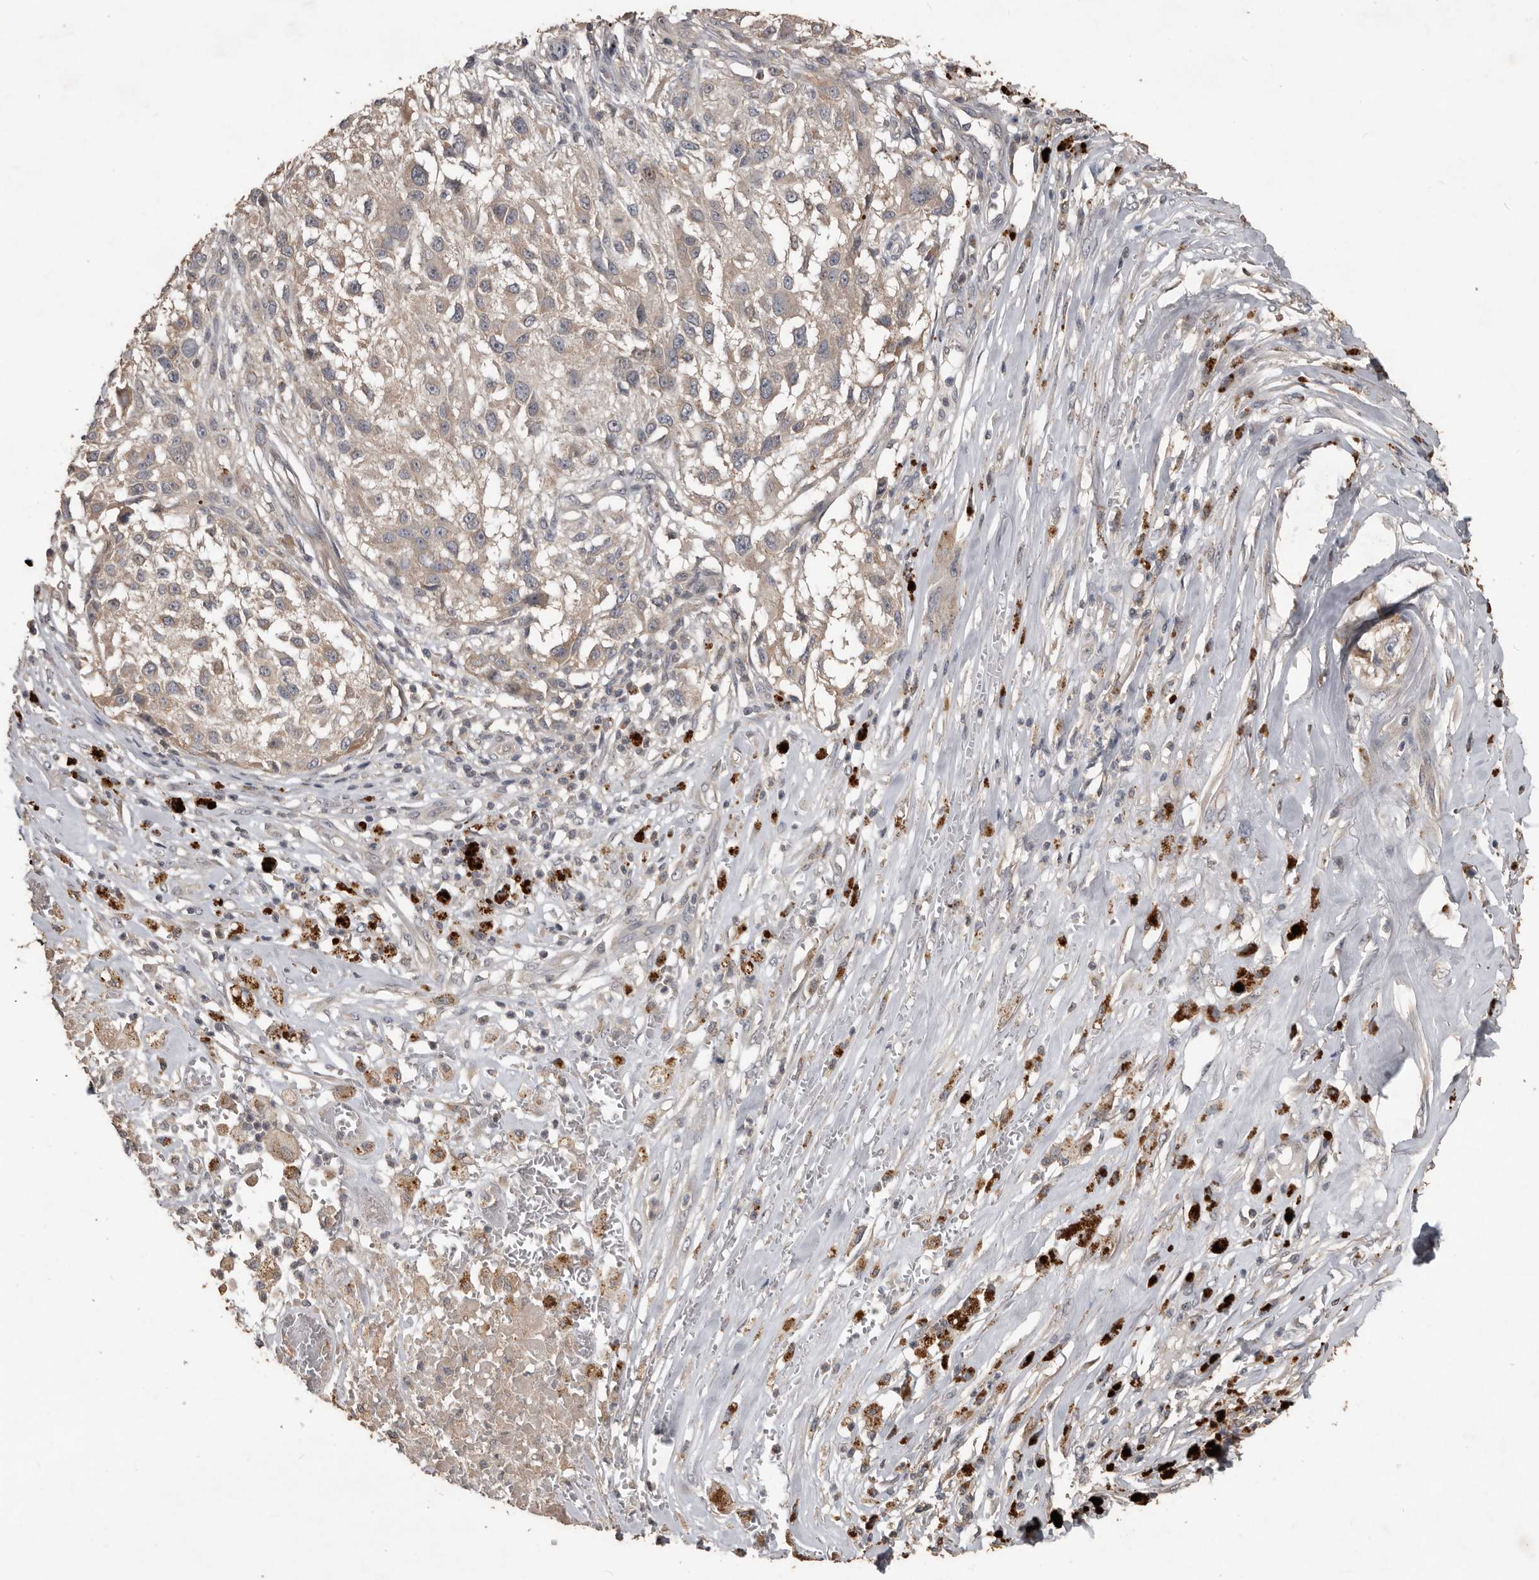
{"staining": {"intensity": "weak", "quantity": "<25%", "location": "cytoplasmic/membranous"}, "tissue": "melanoma", "cell_type": "Tumor cells", "image_type": "cancer", "snomed": [{"axis": "morphology", "description": "Necrosis, NOS"}, {"axis": "morphology", "description": "Malignant melanoma, NOS"}, {"axis": "topography", "description": "Skin"}], "caption": "A high-resolution image shows immunohistochemistry staining of melanoma, which displays no significant positivity in tumor cells.", "gene": "BAMBI", "patient": {"sex": "female", "age": 87}}